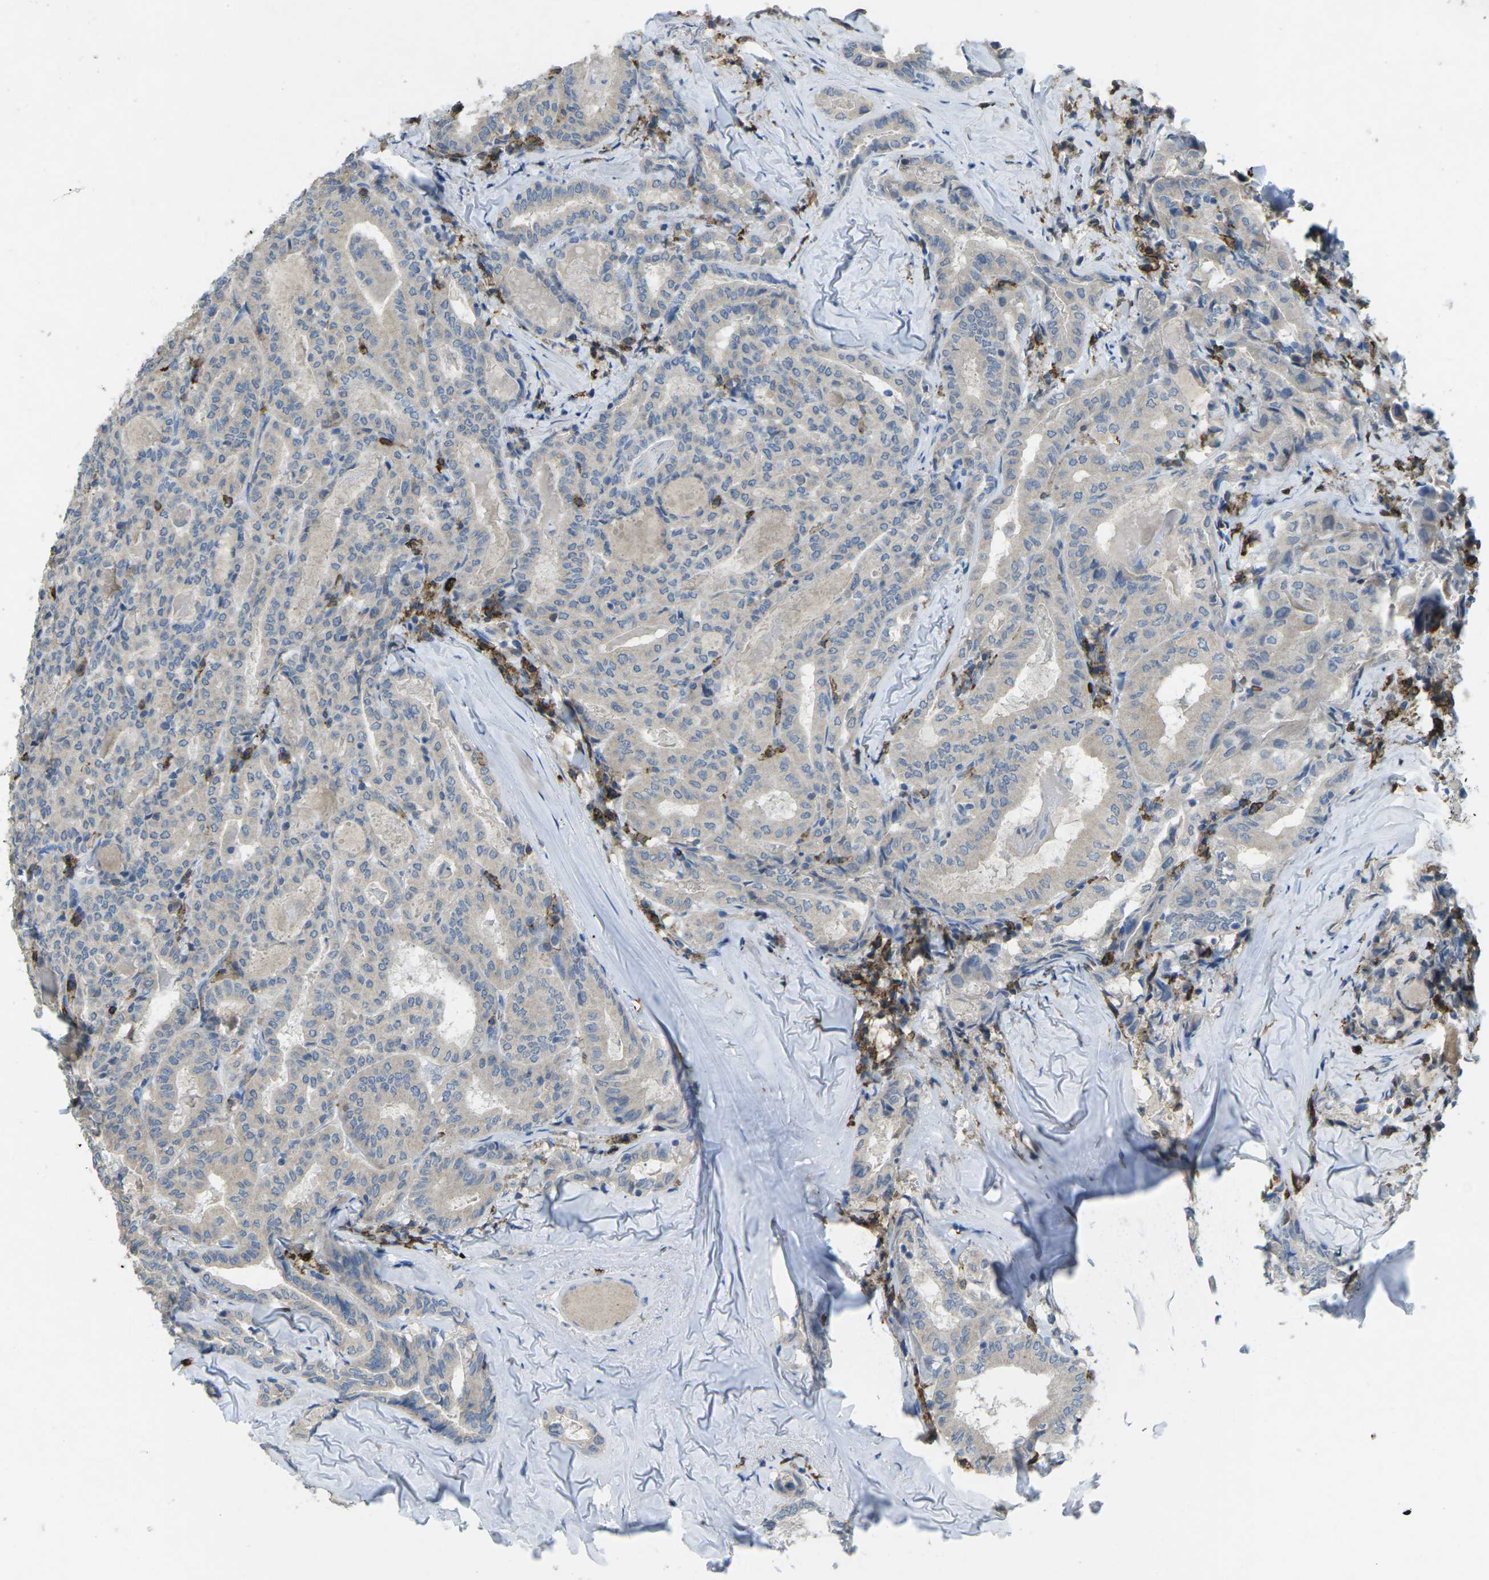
{"staining": {"intensity": "negative", "quantity": "none", "location": "none"}, "tissue": "thyroid cancer", "cell_type": "Tumor cells", "image_type": "cancer", "snomed": [{"axis": "morphology", "description": "Papillary adenocarcinoma, NOS"}, {"axis": "topography", "description": "Thyroid gland"}], "caption": "Tumor cells show no significant protein staining in thyroid cancer. (Stains: DAB (3,3'-diaminobenzidine) immunohistochemistry with hematoxylin counter stain, Microscopy: brightfield microscopy at high magnification).", "gene": "CD19", "patient": {"sex": "female", "age": 42}}